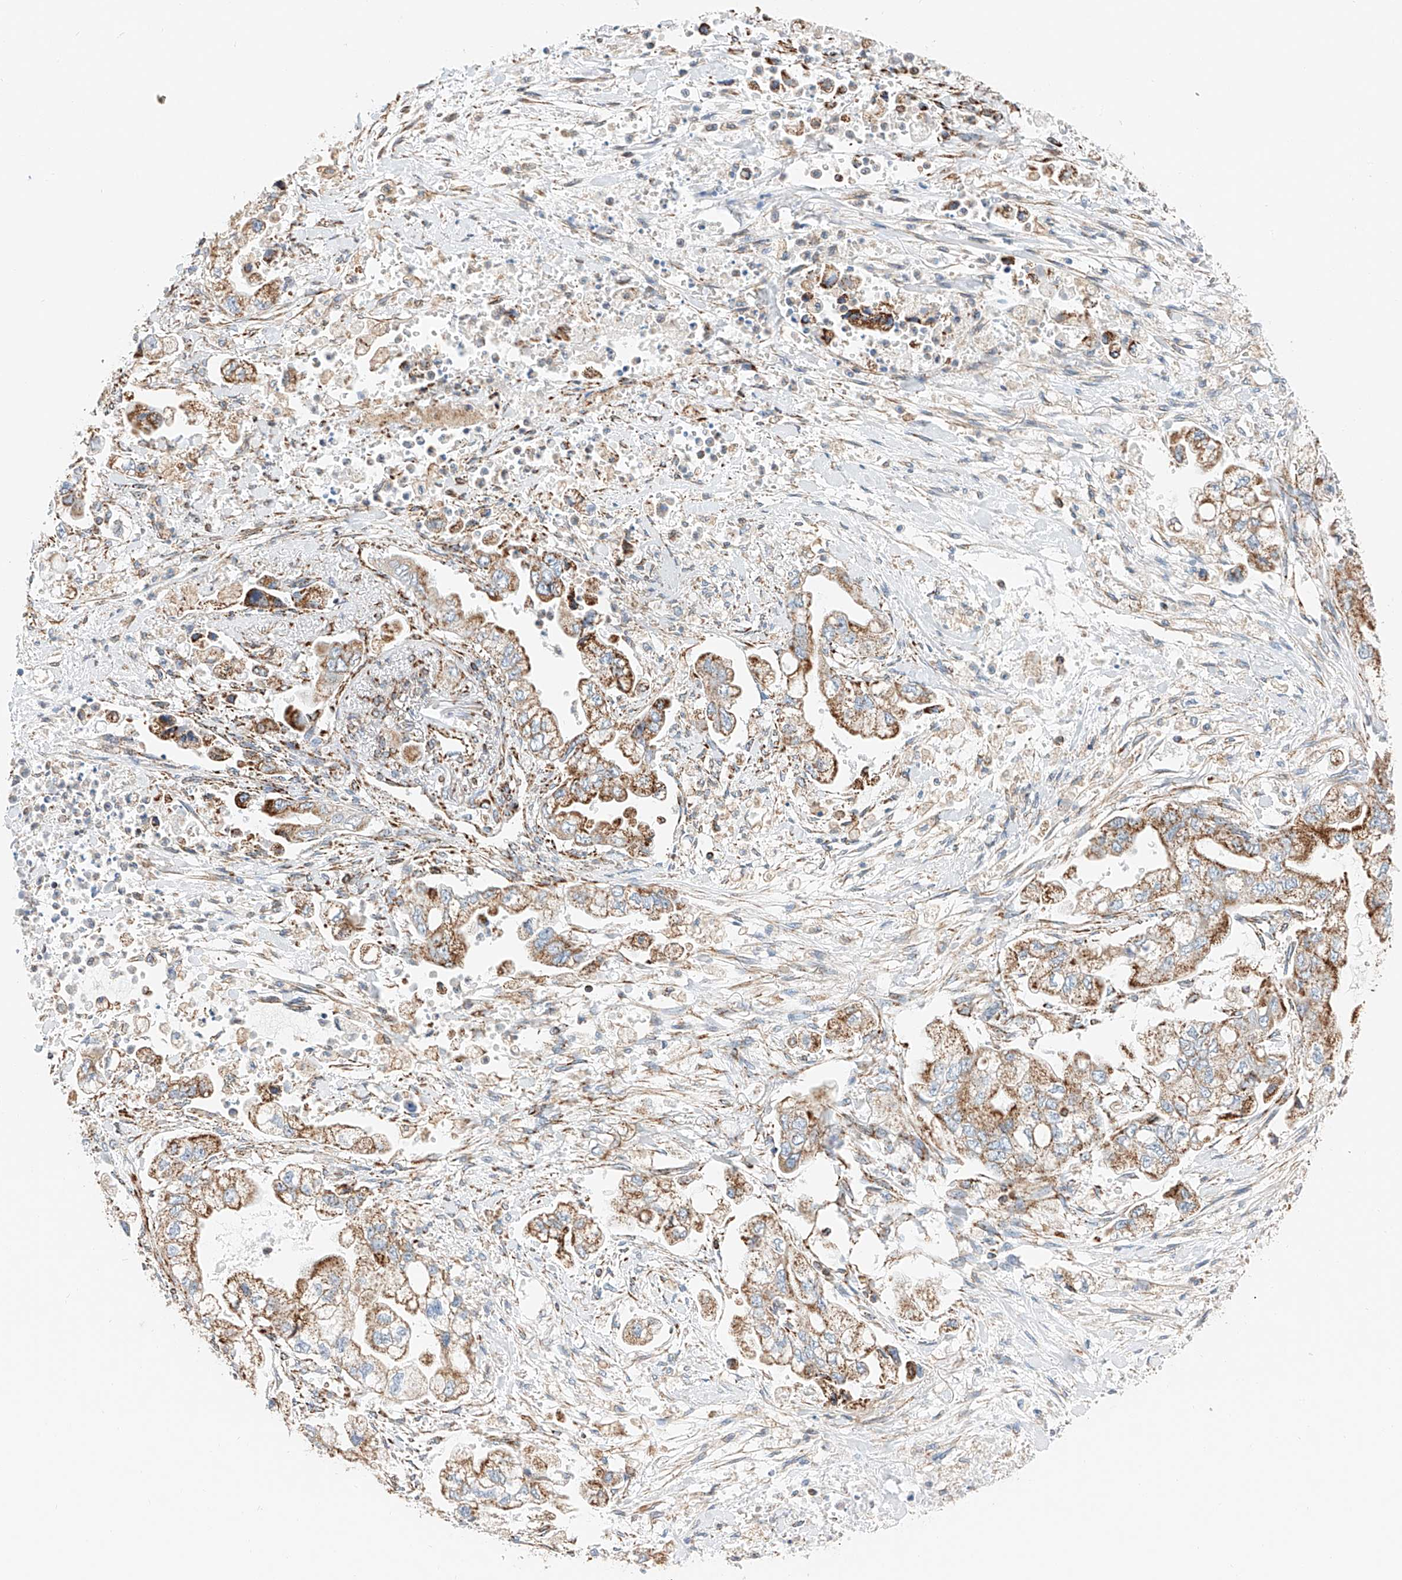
{"staining": {"intensity": "moderate", "quantity": ">75%", "location": "cytoplasmic/membranous"}, "tissue": "stomach cancer", "cell_type": "Tumor cells", "image_type": "cancer", "snomed": [{"axis": "morphology", "description": "Normal tissue, NOS"}, {"axis": "morphology", "description": "Adenocarcinoma, NOS"}, {"axis": "topography", "description": "Stomach"}], "caption": "Human stomach cancer stained for a protein (brown) exhibits moderate cytoplasmic/membranous positive positivity in about >75% of tumor cells.", "gene": "NDUFV3", "patient": {"sex": "male", "age": 62}}